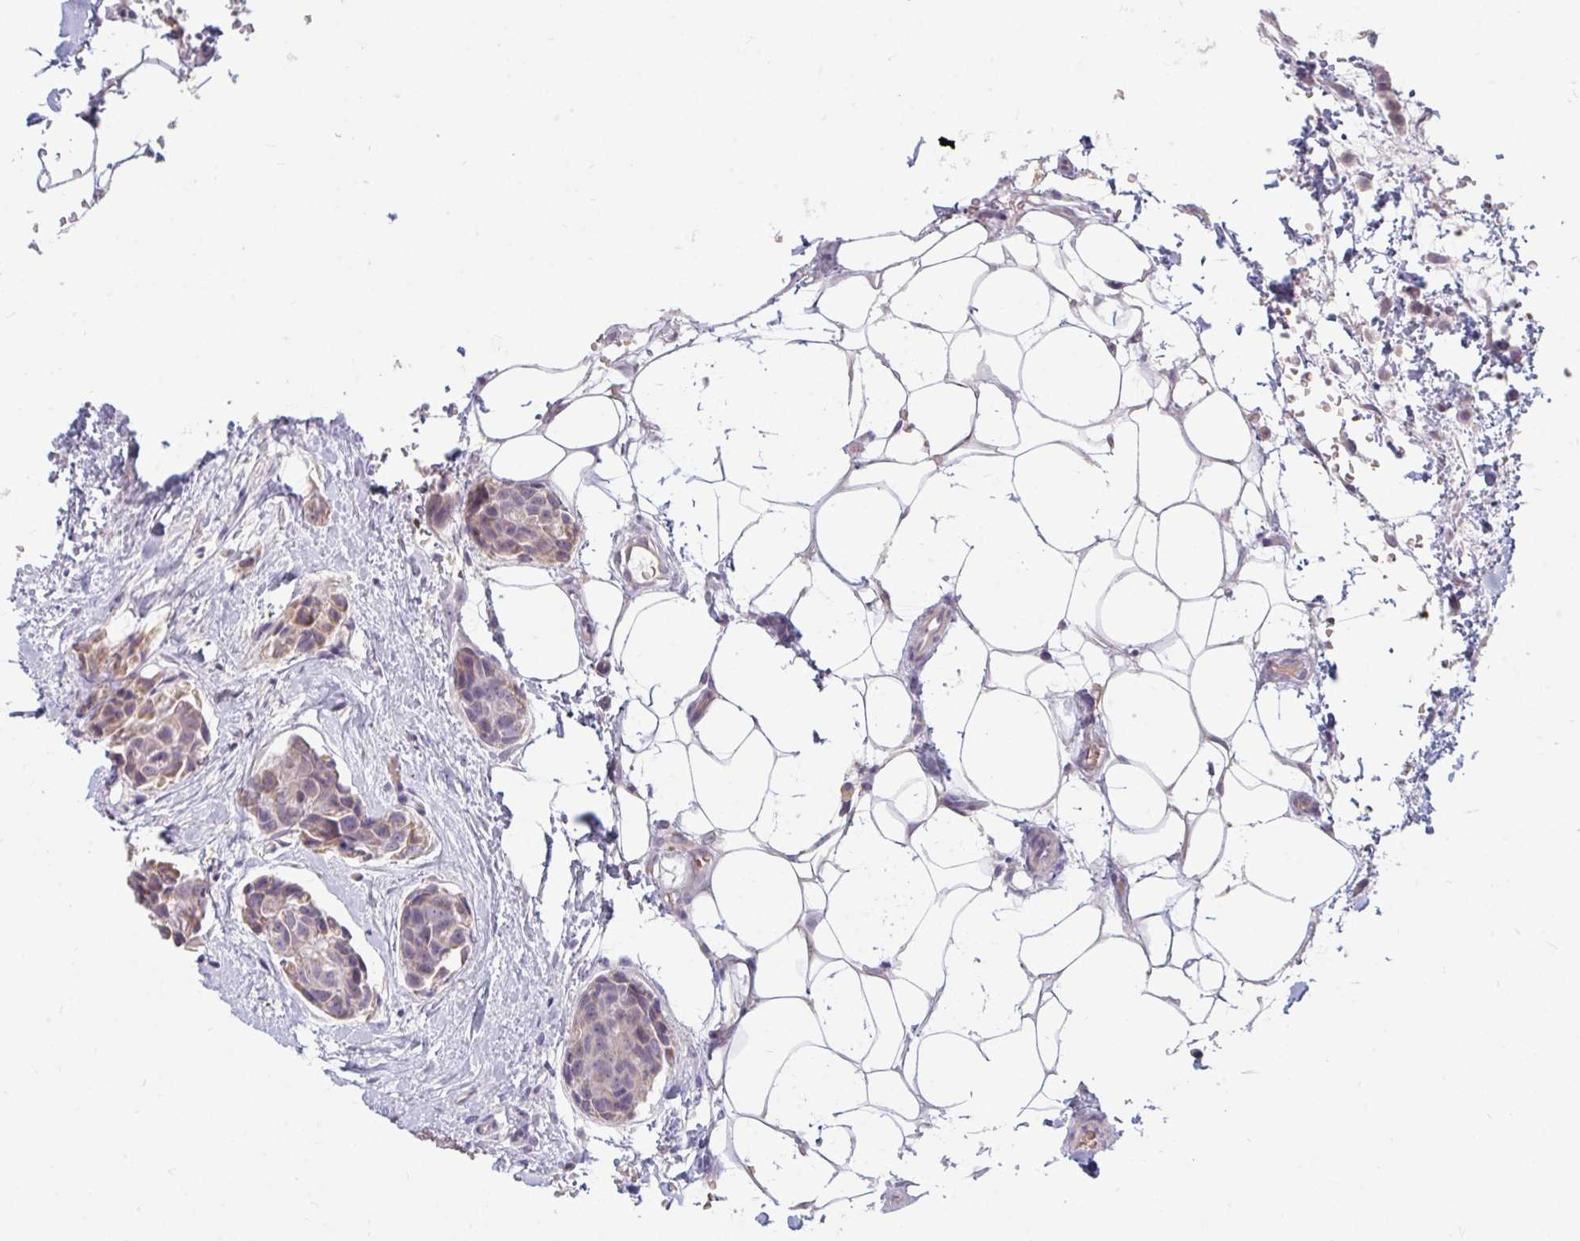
{"staining": {"intensity": "weak", "quantity": "25%-75%", "location": "cytoplasmic/membranous"}, "tissue": "breast cancer", "cell_type": "Tumor cells", "image_type": "cancer", "snomed": [{"axis": "morphology", "description": "Duct carcinoma"}, {"axis": "topography", "description": "Breast"}, {"axis": "topography", "description": "Lymph node"}], "caption": "Protein analysis of breast cancer (invasive ductal carcinoma) tissue displays weak cytoplasmic/membranous staining in about 25%-75% of tumor cells.", "gene": "RAB33A", "patient": {"sex": "female", "age": 80}}